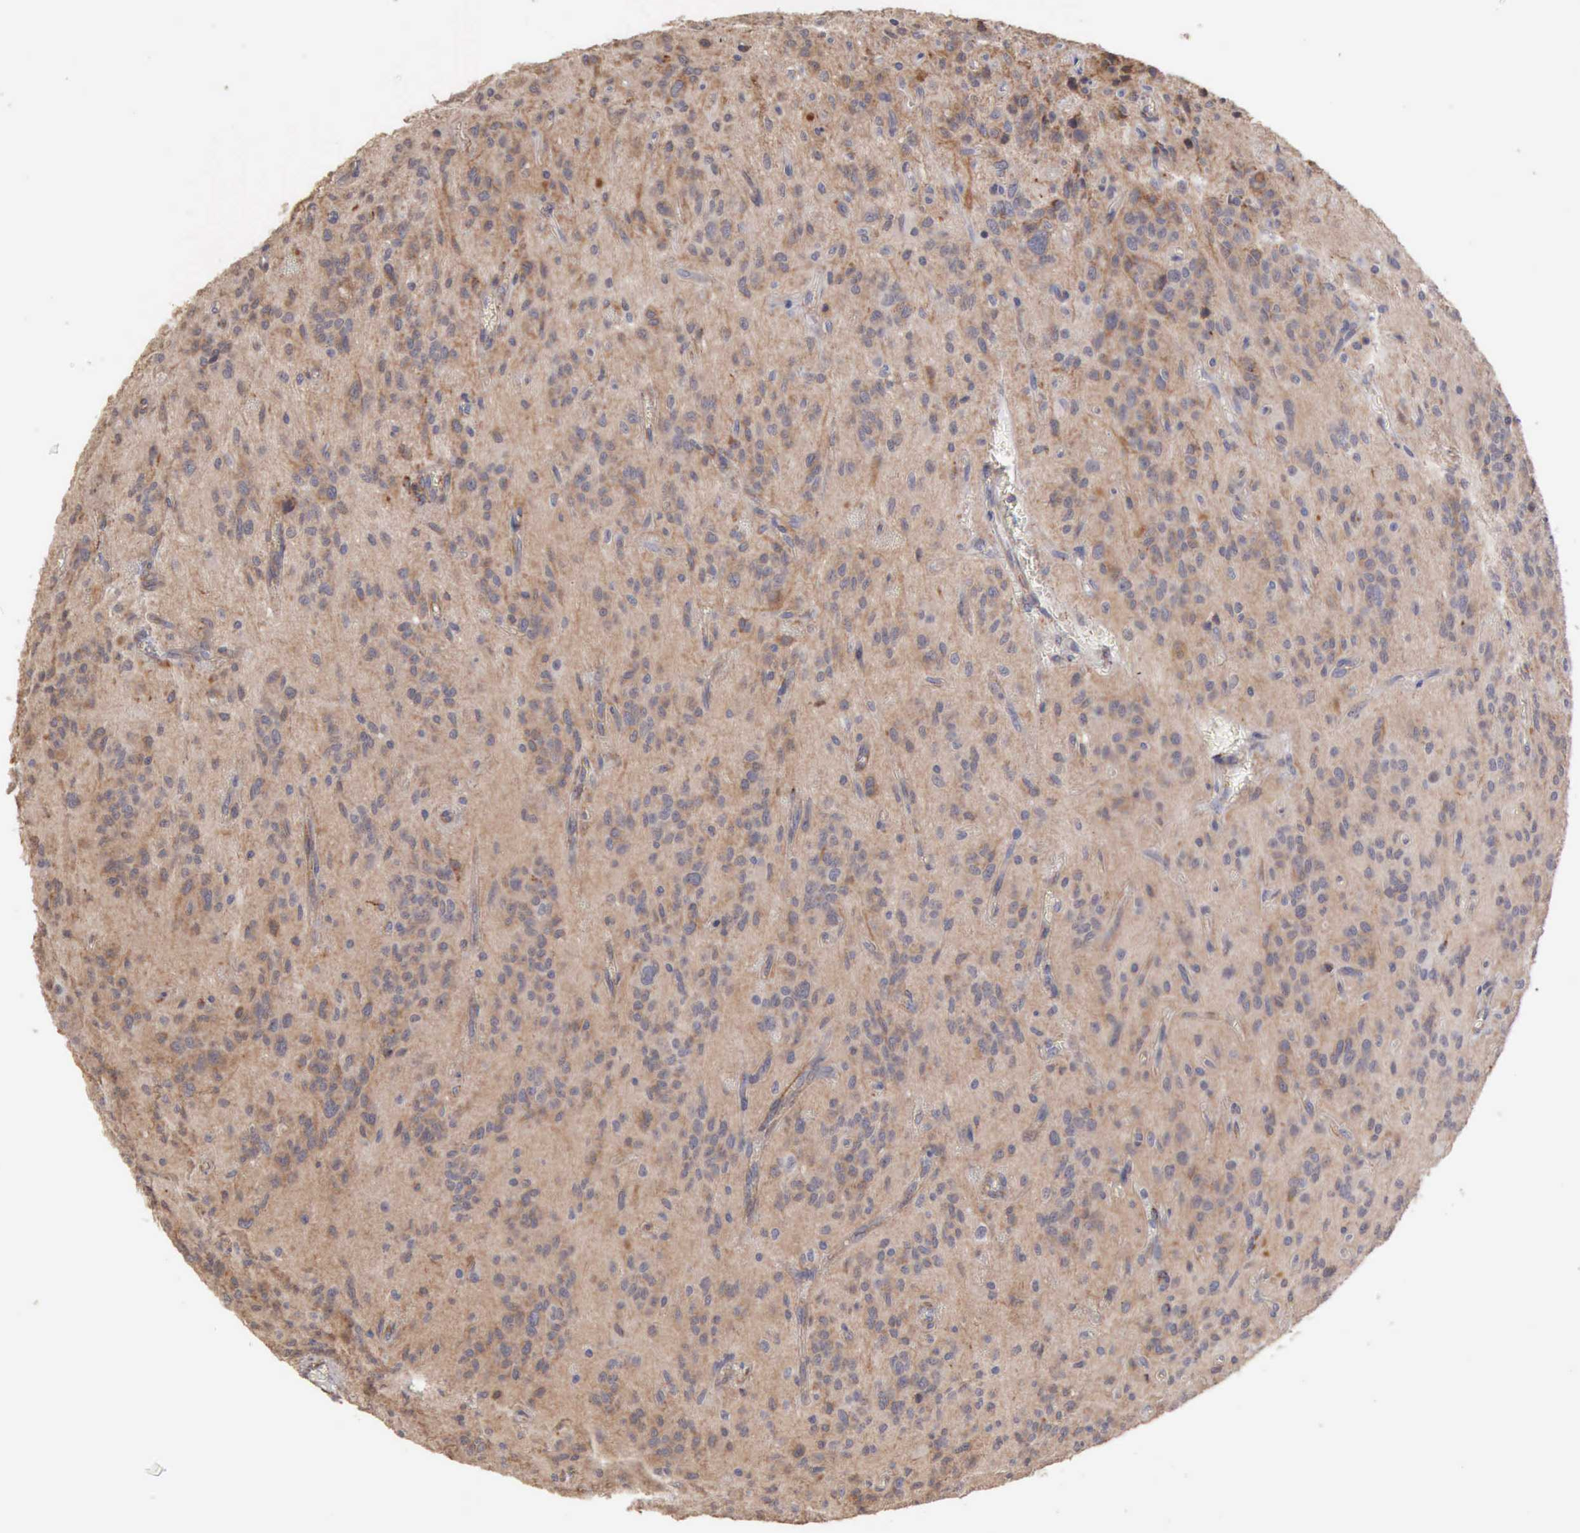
{"staining": {"intensity": "negative", "quantity": "none", "location": "none"}, "tissue": "glioma", "cell_type": "Tumor cells", "image_type": "cancer", "snomed": [{"axis": "morphology", "description": "Glioma, malignant, Low grade"}, {"axis": "topography", "description": "Brain"}], "caption": "Tumor cells show no significant positivity in glioma. Nuclei are stained in blue.", "gene": "GPR101", "patient": {"sex": "female", "age": 15}}